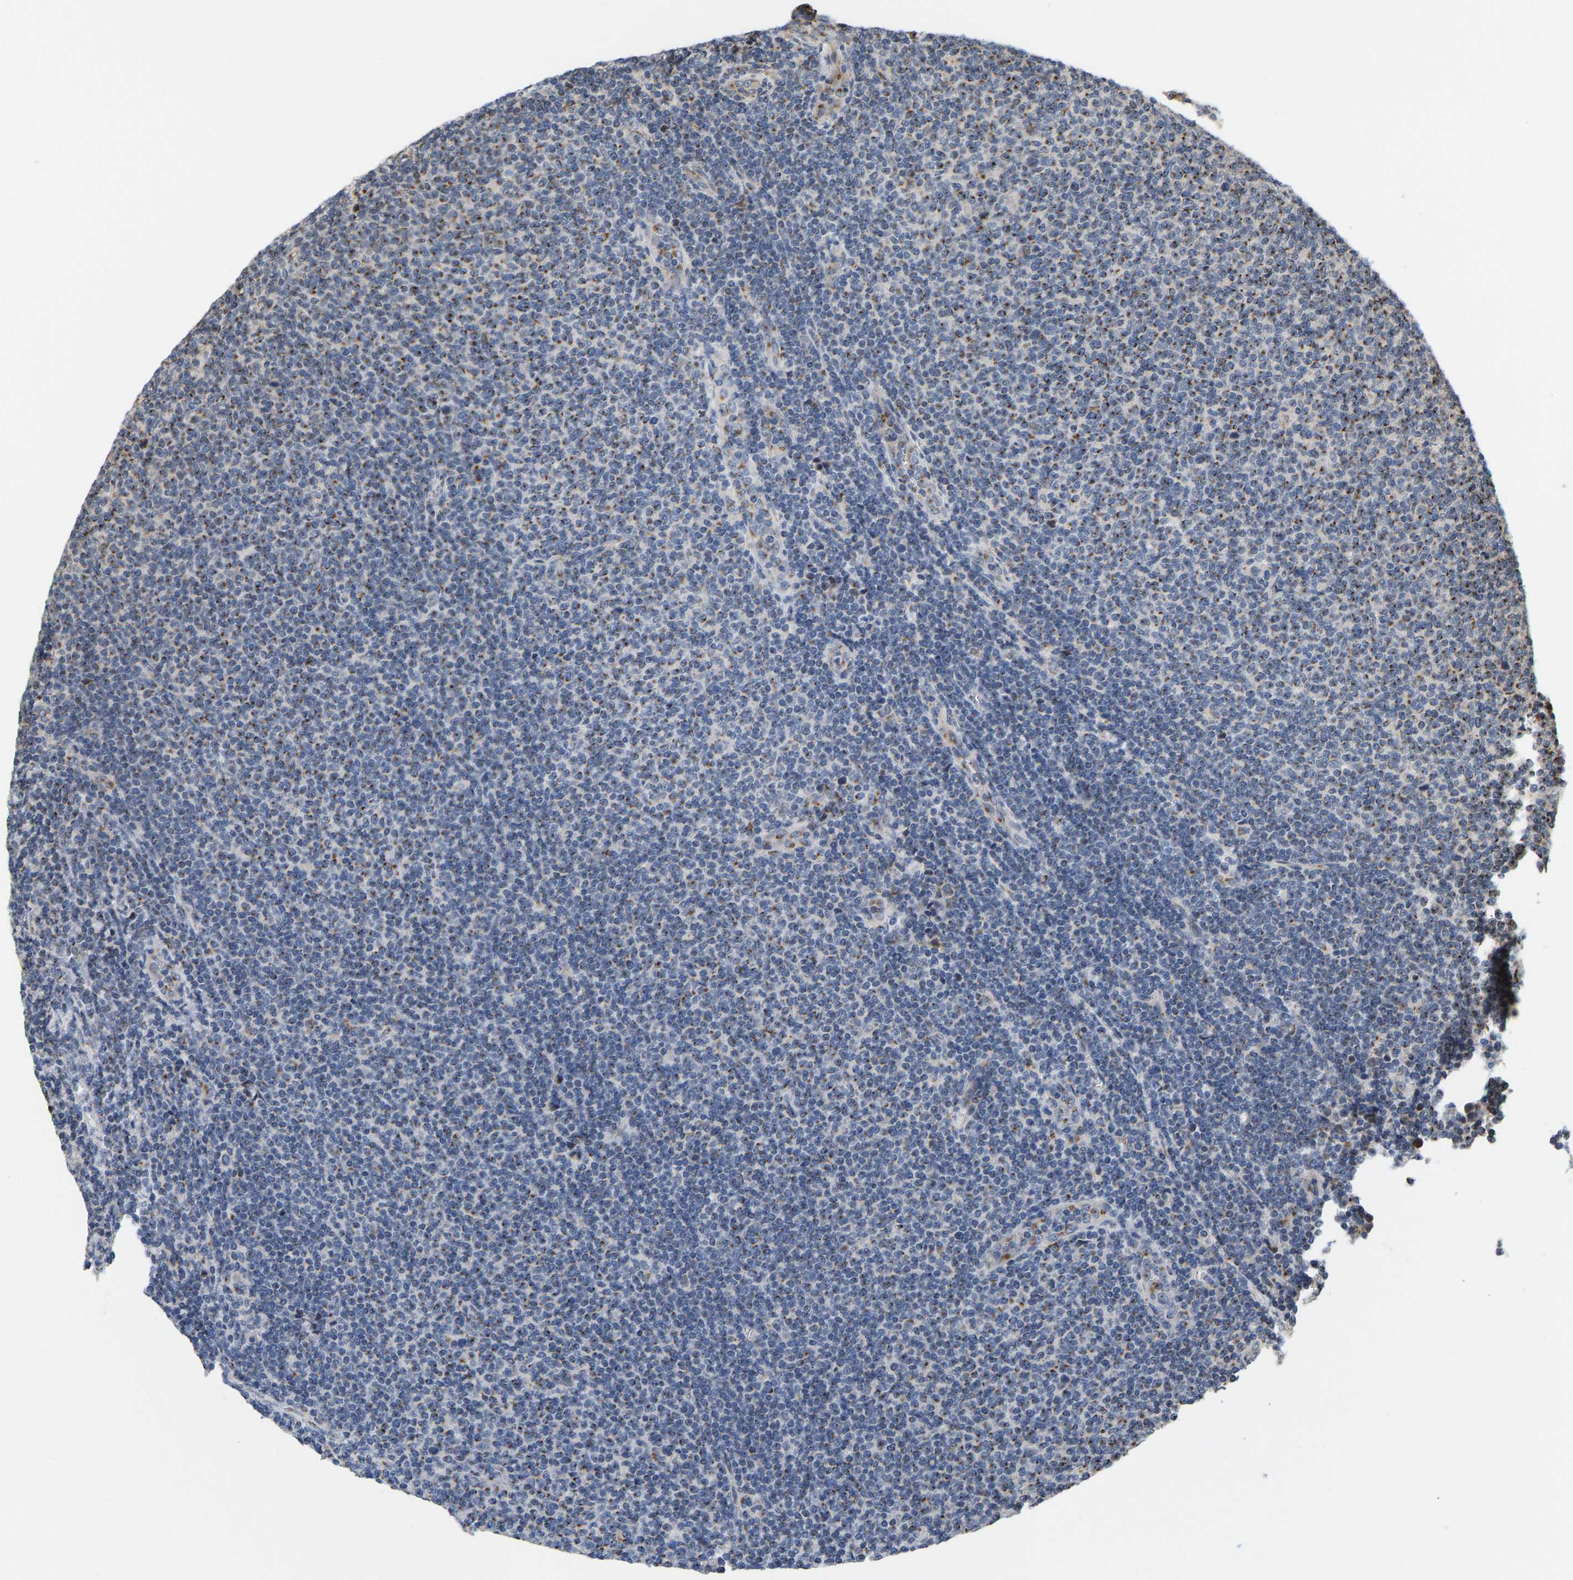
{"staining": {"intensity": "moderate", "quantity": ">75%", "location": "cytoplasmic/membranous"}, "tissue": "lymphoma", "cell_type": "Tumor cells", "image_type": "cancer", "snomed": [{"axis": "morphology", "description": "Malignant lymphoma, non-Hodgkin's type, Low grade"}, {"axis": "topography", "description": "Lymph node"}], "caption": "Protein analysis of malignant lymphoma, non-Hodgkin's type (low-grade) tissue exhibits moderate cytoplasmic/membranous staining in about >75% of tumor cells.", "gene": "YIPF4", "patient": {"sex": "male", "age": 66}}